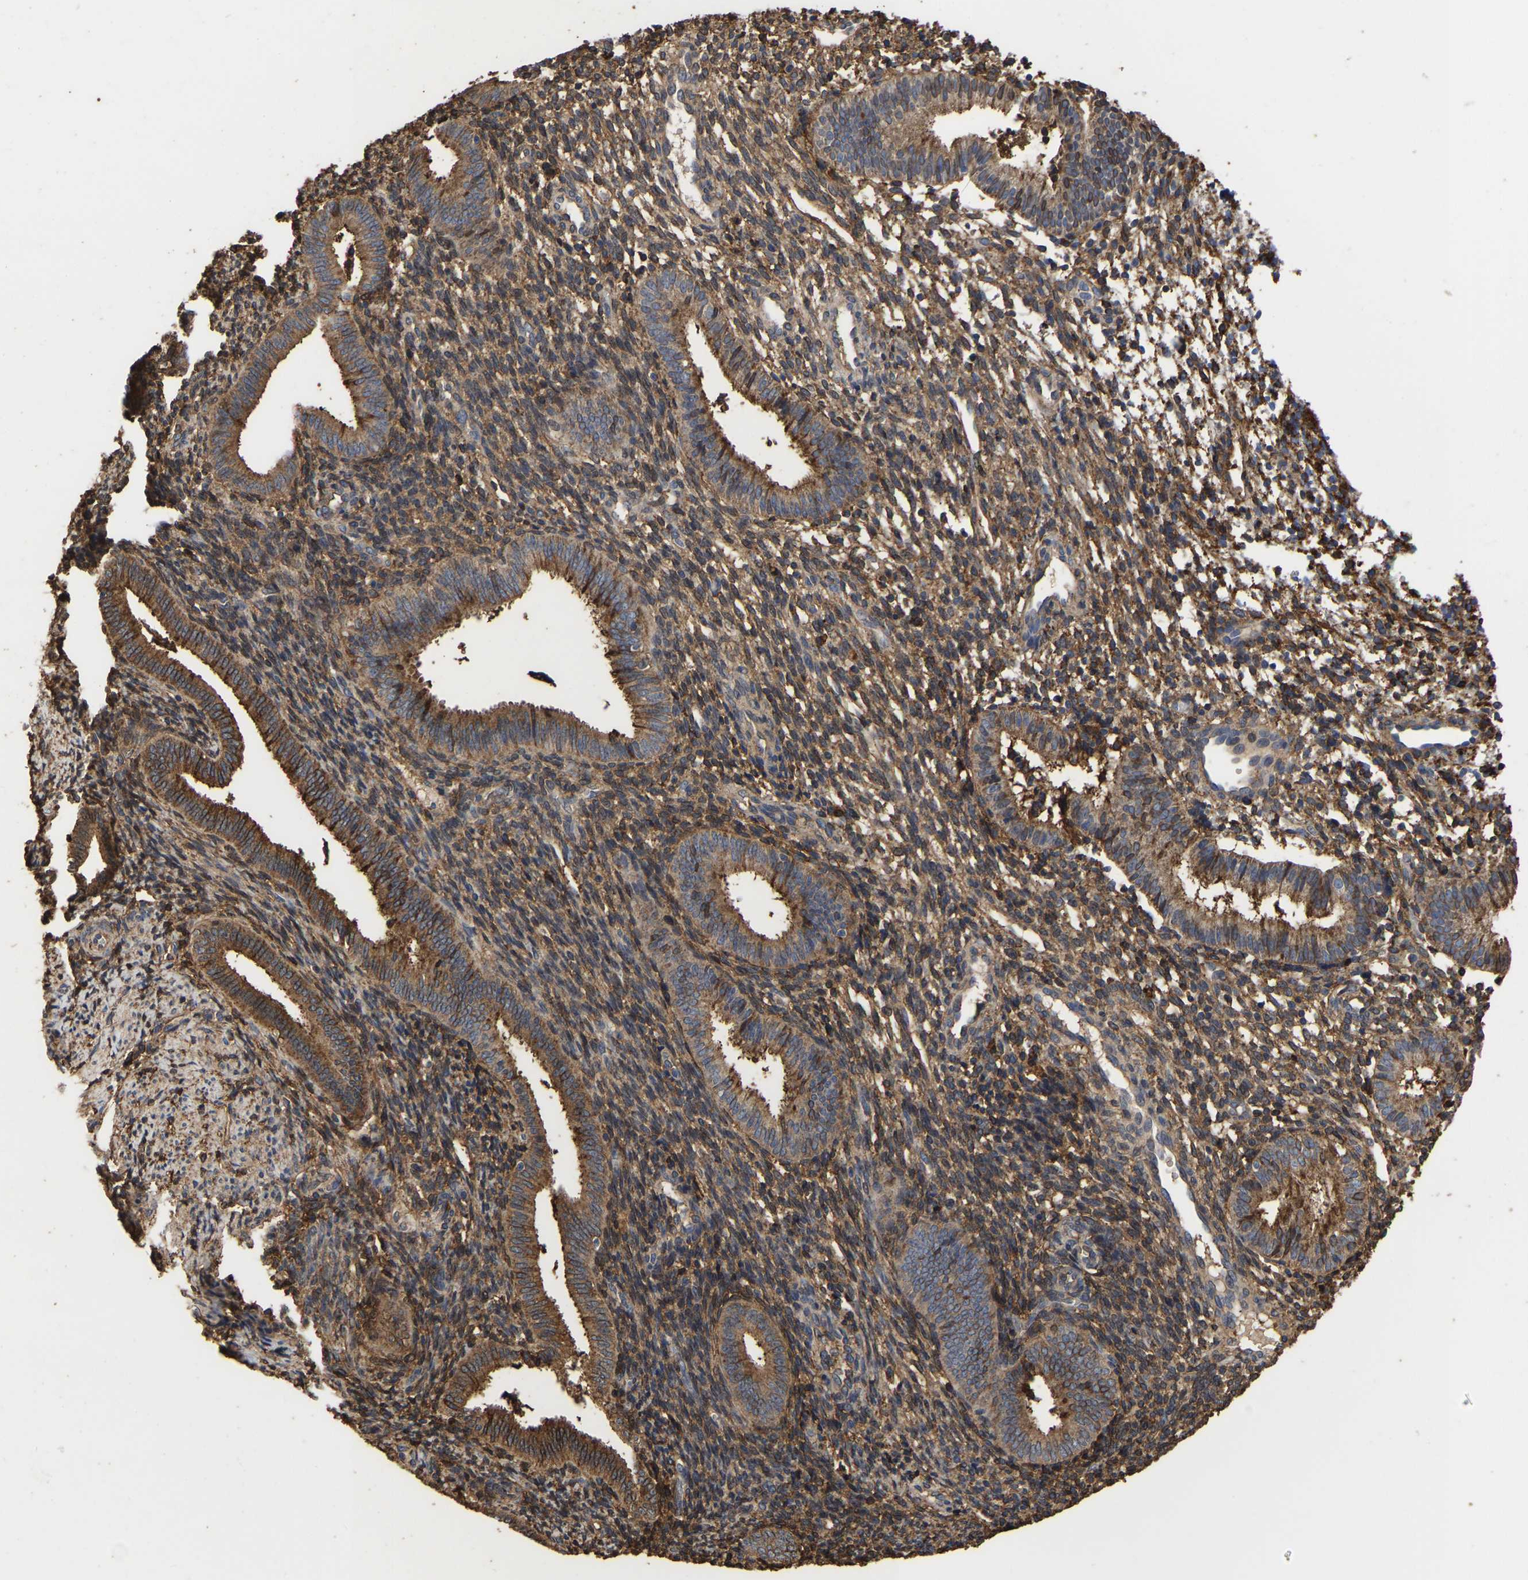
{"staining": {"intensity": "moderate", "quantity": ">75%", "location": "cytoplasmic/membranous"}, "tissue": "endometrium", "cell_type": "Cells in endometrial stroma", "image_type": "normal", "snomed": [{"axis": "morphology", "description": "Normal tissue, NOS"}, {"axis": "topography", "description": "Uterus"}, {"axis": "topography", "description": "Endometrium"}], "caption": "Human endometrium stained with a brown dye reveals moderate cytoplasmic/membranous positive staining in about >75% of cells in endometrial stroma.", "gene": "LIF", "patient": {"sex": "female", "age": 33}}